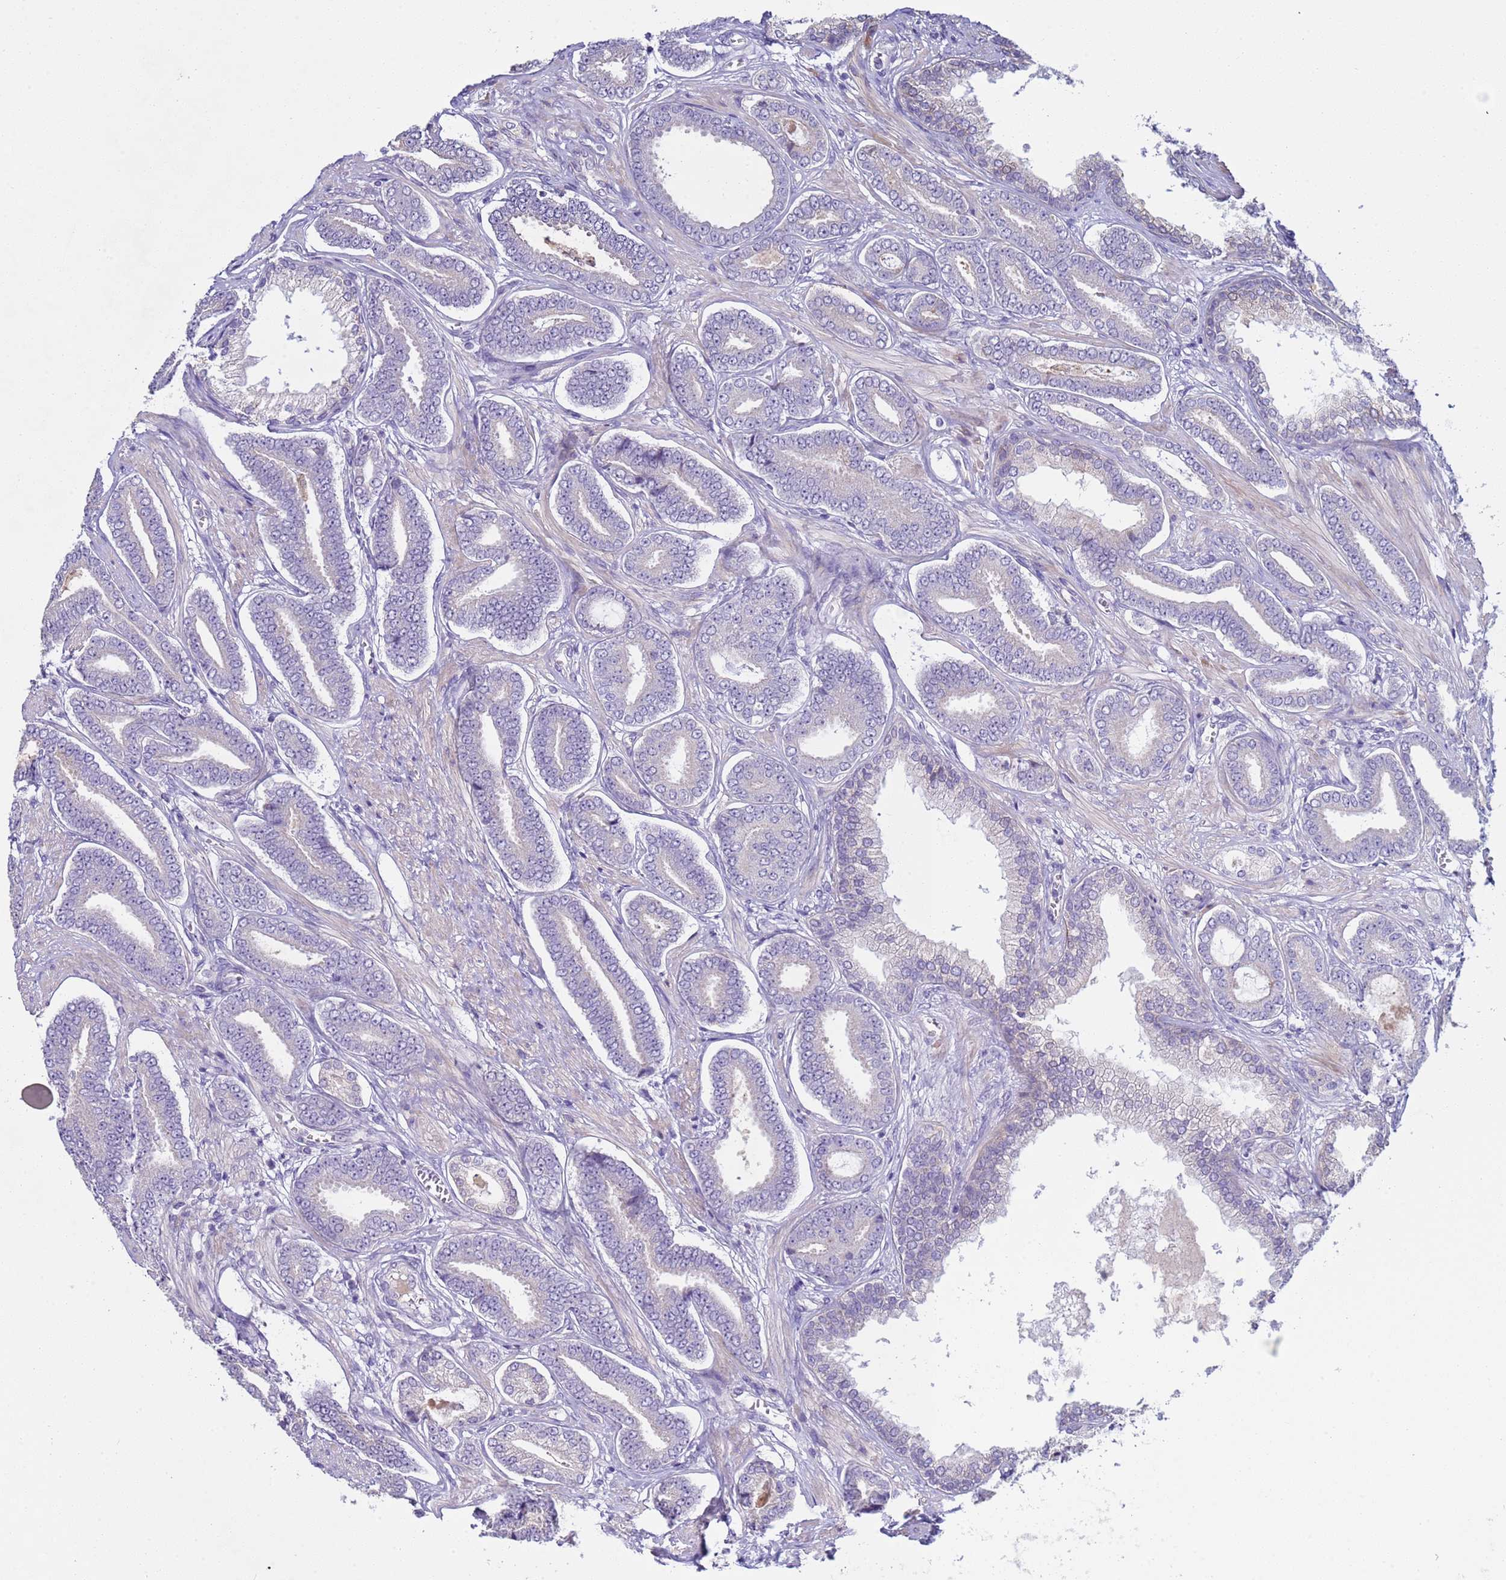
{"staining": {"intensity": "negative", "quantity": "none", "location": "none"}, "tissue": "prostate cancer", "cell_type": "Tumor cells", "image_type": "cancer", "snomed": [{"axis": "morphology", "description": "Adenocarcinoma, NOS"}, {"axis": "topography", "description": "Prostate and seminal vesicle, NOS"}], "caption": "Immunohistochemistry (IHC) micrograph of neoplastic tissue: human prostate cancer (adenocarcinoma) stained with DAB (3,3'-diaminobenzidine) demonstrates no significant protein positivity in tumor cells. (Immunohistochemistry (IHC), brightfield microscopy, high magnification).", "gene": "TRIM51", "patient": {"sex": "male", "age": 76}}